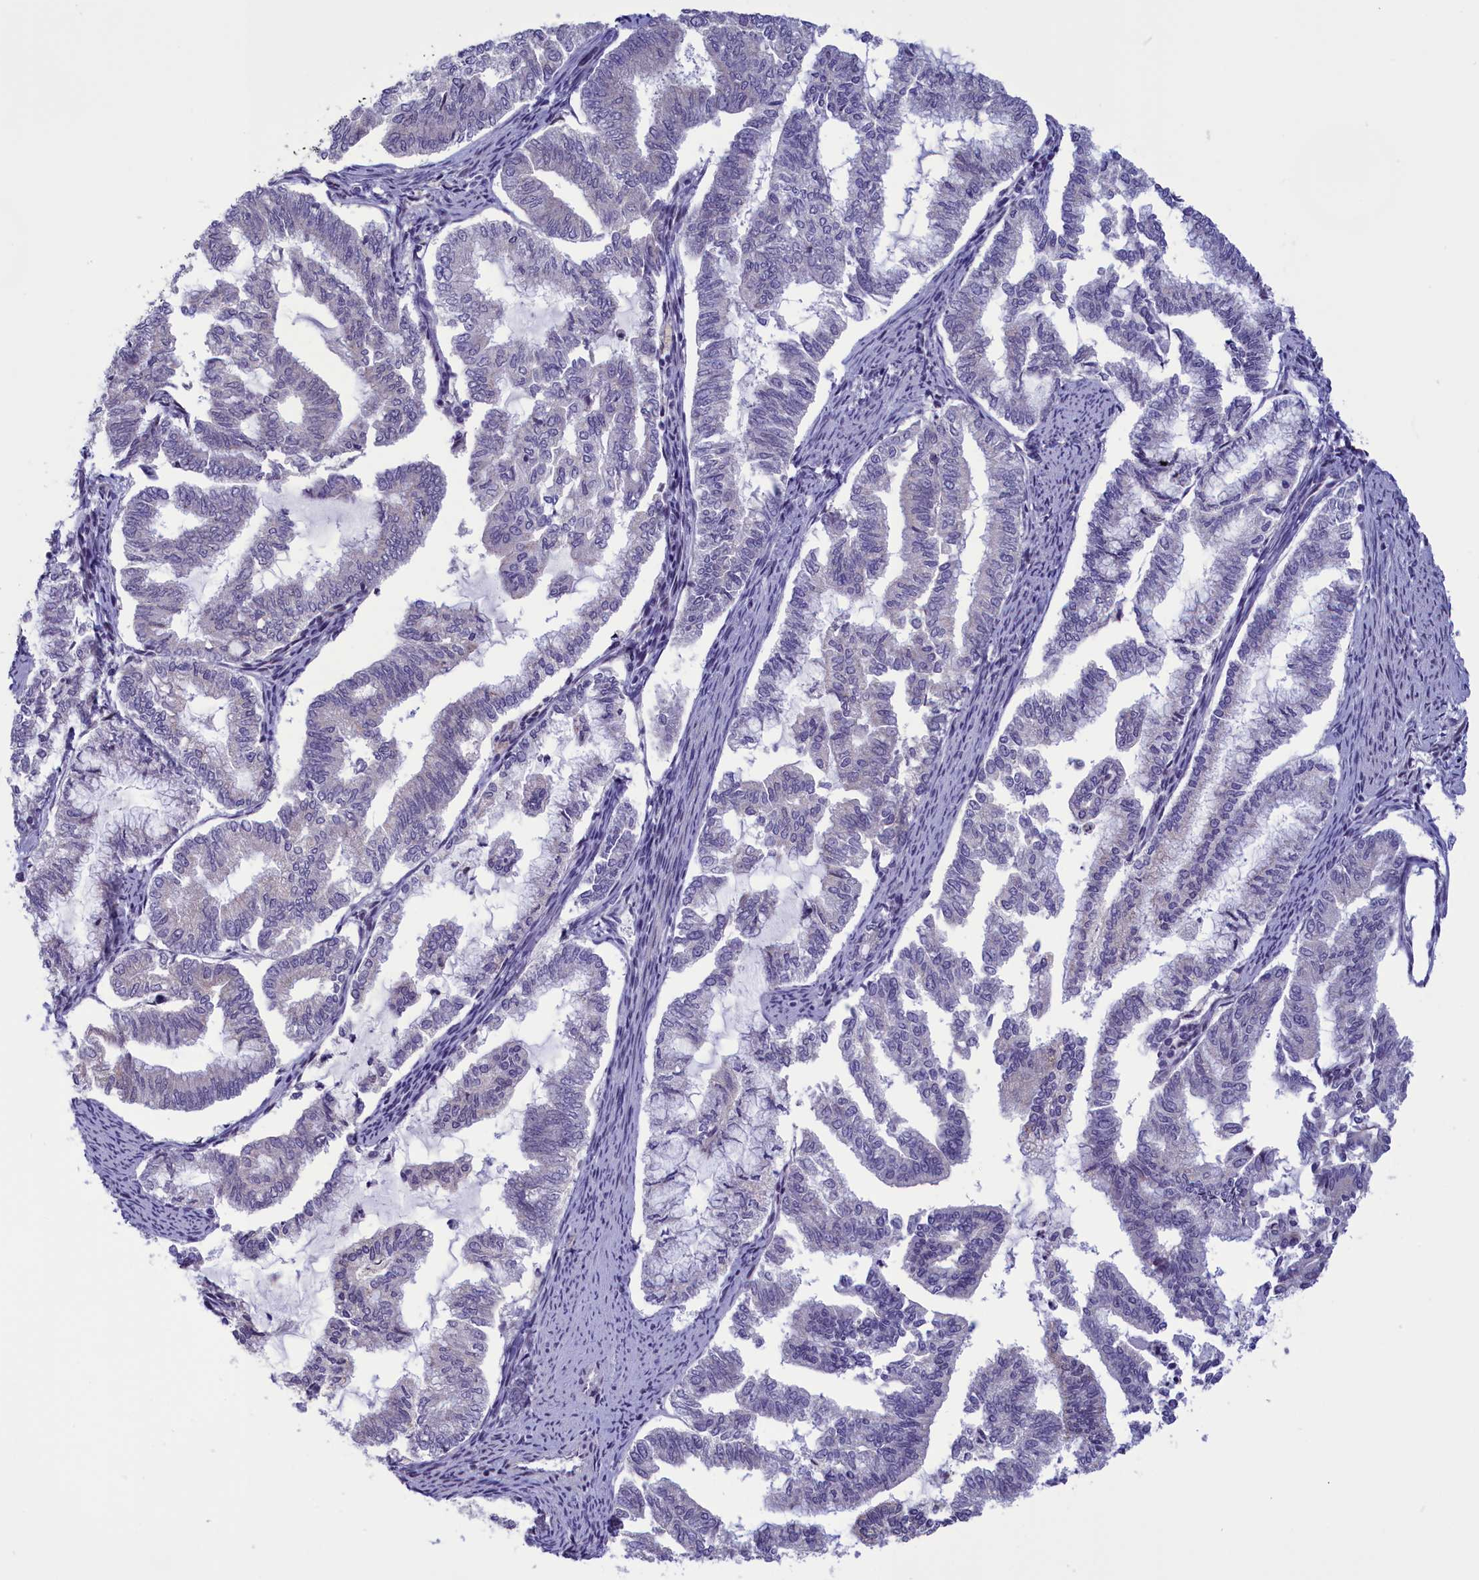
{"staining": {"intensity": "negative", "quantity": "none", "location": "none"}, "tissue": "endometrial cancer", "cell_type": "Tumor cells", "image_type": "cancer", "snomed": [{"axis": "morphology", "description": "Adenocarcinoma, NOS"}, {"axis": "topography", "description": "Endometrium"}], "caption": "Histopathology image shows no significant protein positivity in tumor cells of endometrial cancer (adenocarcinoma).", "gene": "CORO2A", "patient": {"sex": "female", "age": 79}}